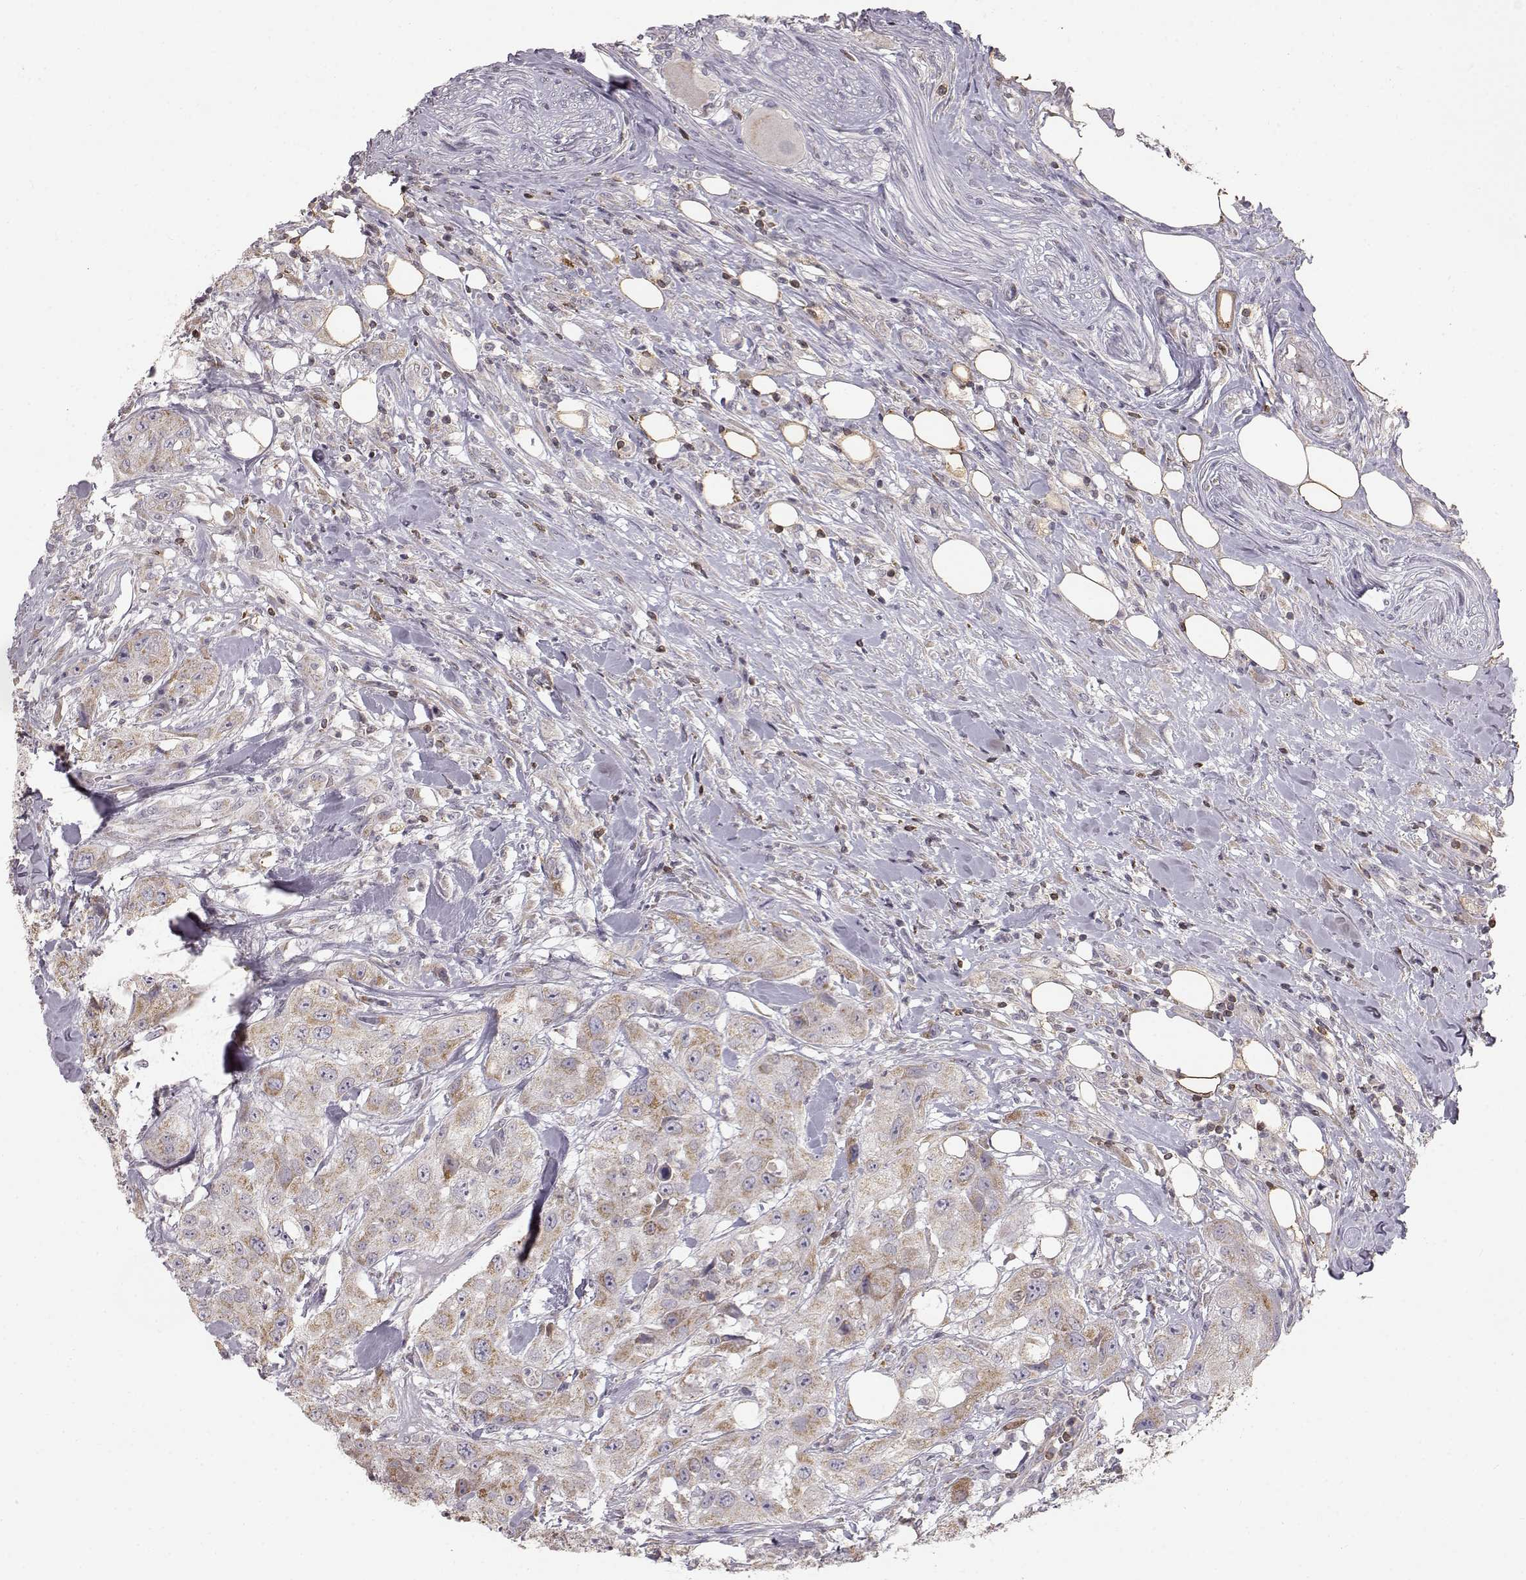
{"staining": {"intensity": "moderate", "quantity": ">75%", "location": "cytoplasmic/membranous"}, "tissue": "urothelial cancer", "cell_type": "Tumor cells", "image_type": "cancer", "snomed": [{"axis": "morphology", "description": "Urothelial carcinoma, High grade"}, {"axis": "topography", "description": "Urinary bladder"}], "caption": "Protein staining by IHC exhibits moderate cytoplasmic/membranous expression in about >75% of tumor cells in urothelial carcinoma (high-grade).", "gene": "GRAP2", "patient": {"sex": "male", "age": 79}}